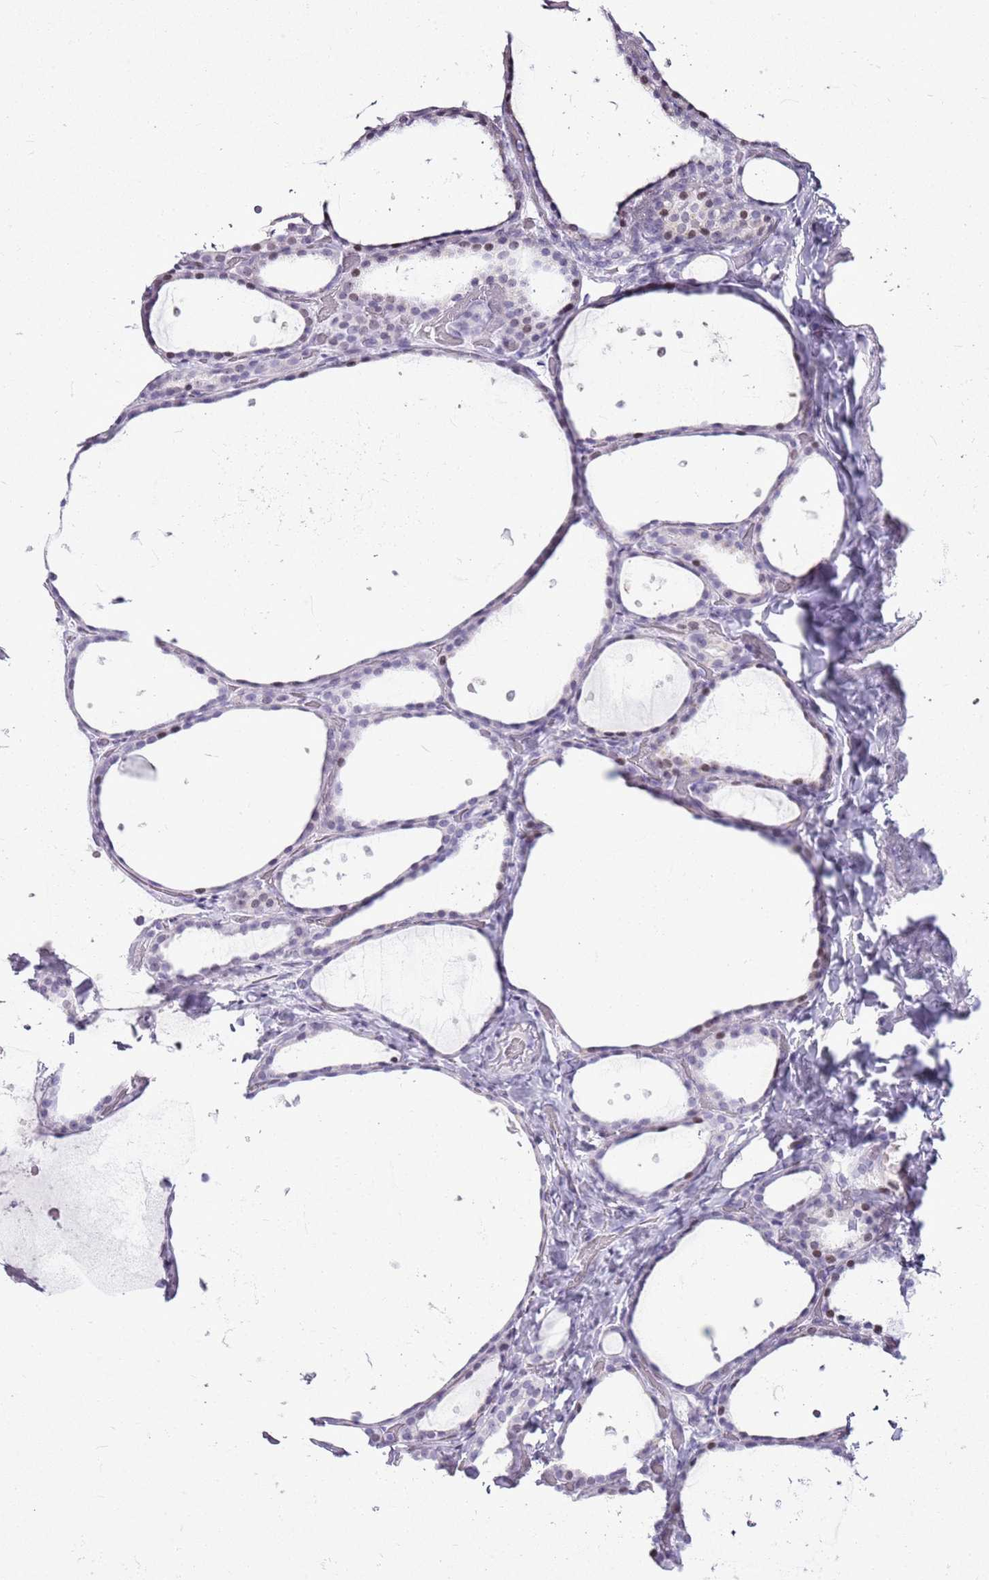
{"staining": {"intensity": "weak", "quantity": "<25%", "location": "nuclear"}, "tissue": "thyroid gland", "cell_type": "Glandular cells", "image_type": "normal", "snomed": [{"axis": "morphology", "description": "Normal tissue, NOS"}, {"axis": "topography", "description": "Thyroid gland"}], "caption": "Immunohistochemistry micrograph of normal human thyroid gland stained for a protein (brown), which exhibits no positivity in glandular cells. (Immunohistochemistry, brightfield microscopy, high magnification).", "gene": "ASIP", "patient": {"sex": "female", "age": 44}}